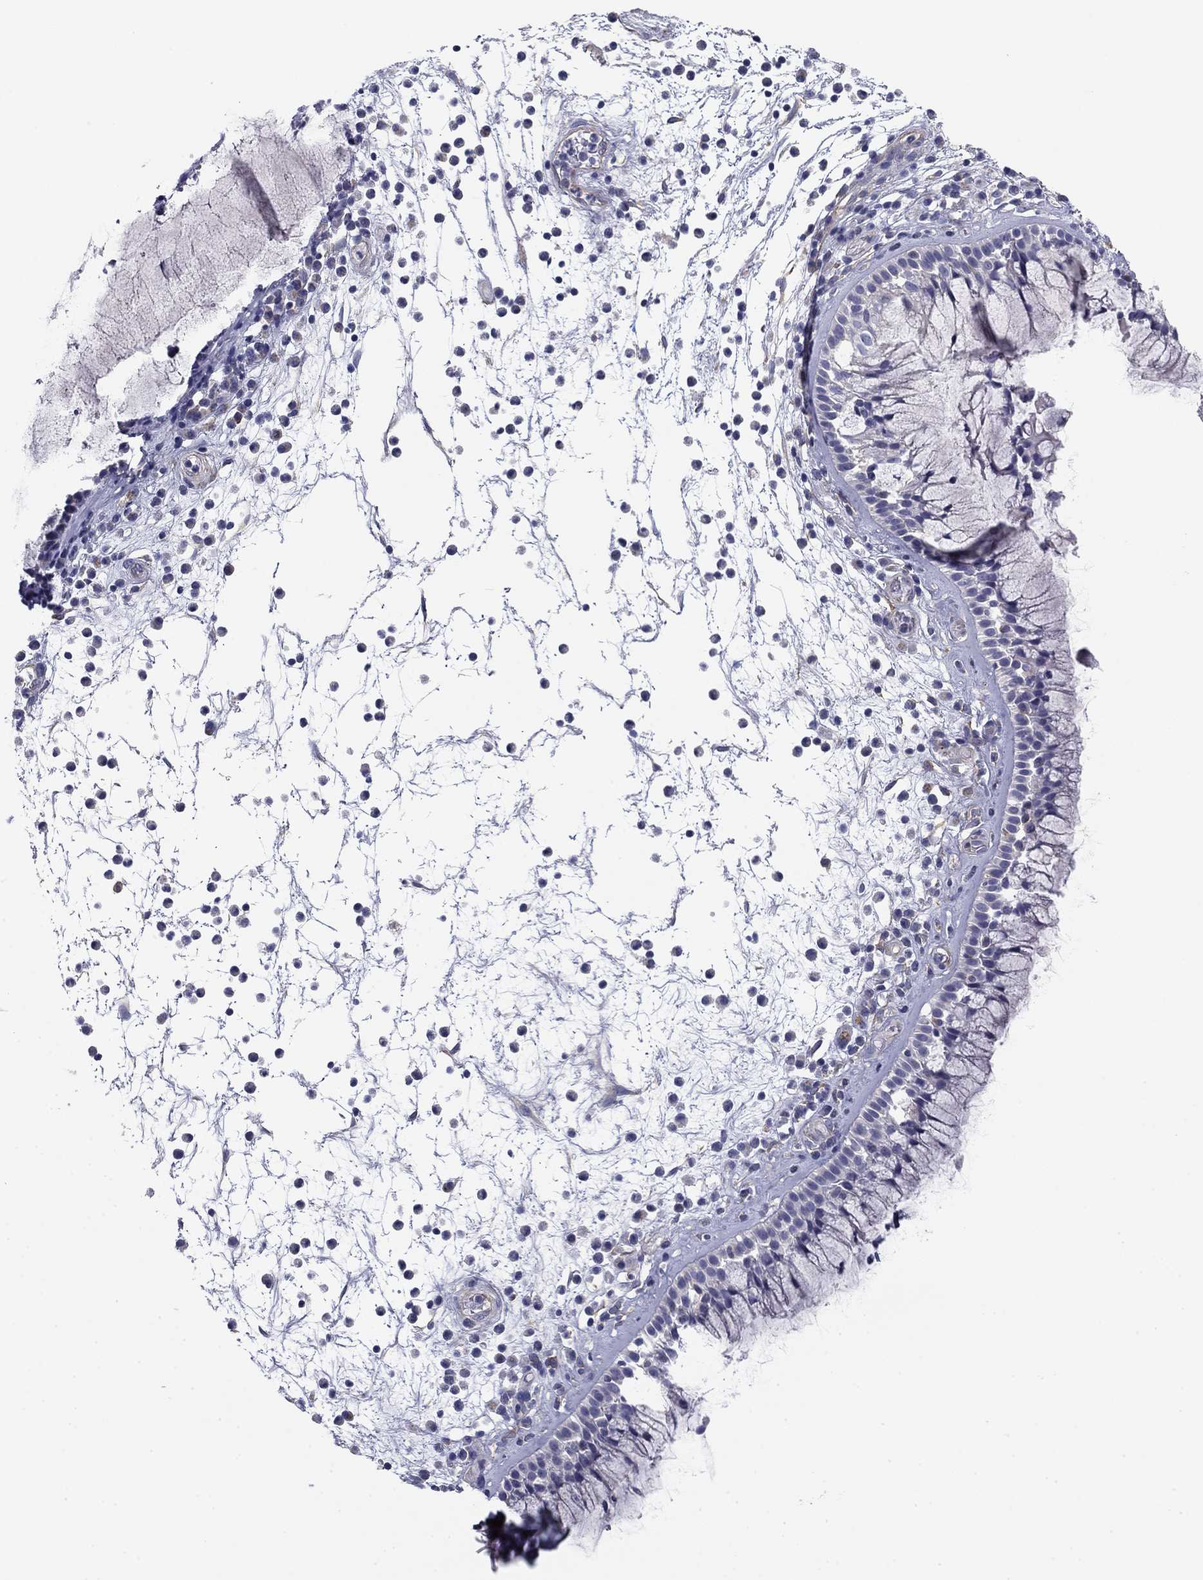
{"staining": {"intensity": "negative", "quantity": "none", "location": "none"}, "tissue": "nasopharynx", "cell_type": "Respiratory epithelial cells", "image_type": "normal", "snomed": [{"axis": "morphology", "description": "Normal tissue, NOS"}, {"axis": "topography", "description": "Nasopharynx"}], "caption": "An immunohistochemistry micrograph of benign nasopharynx is shown. There is no staining in respiratory epithelial cells of nasopharynx. (DAB immunohistochemistry with hematoxylin counter stain).", "gene": "SEPTIN3", "patient": {"sex": "male", "age": 77}}